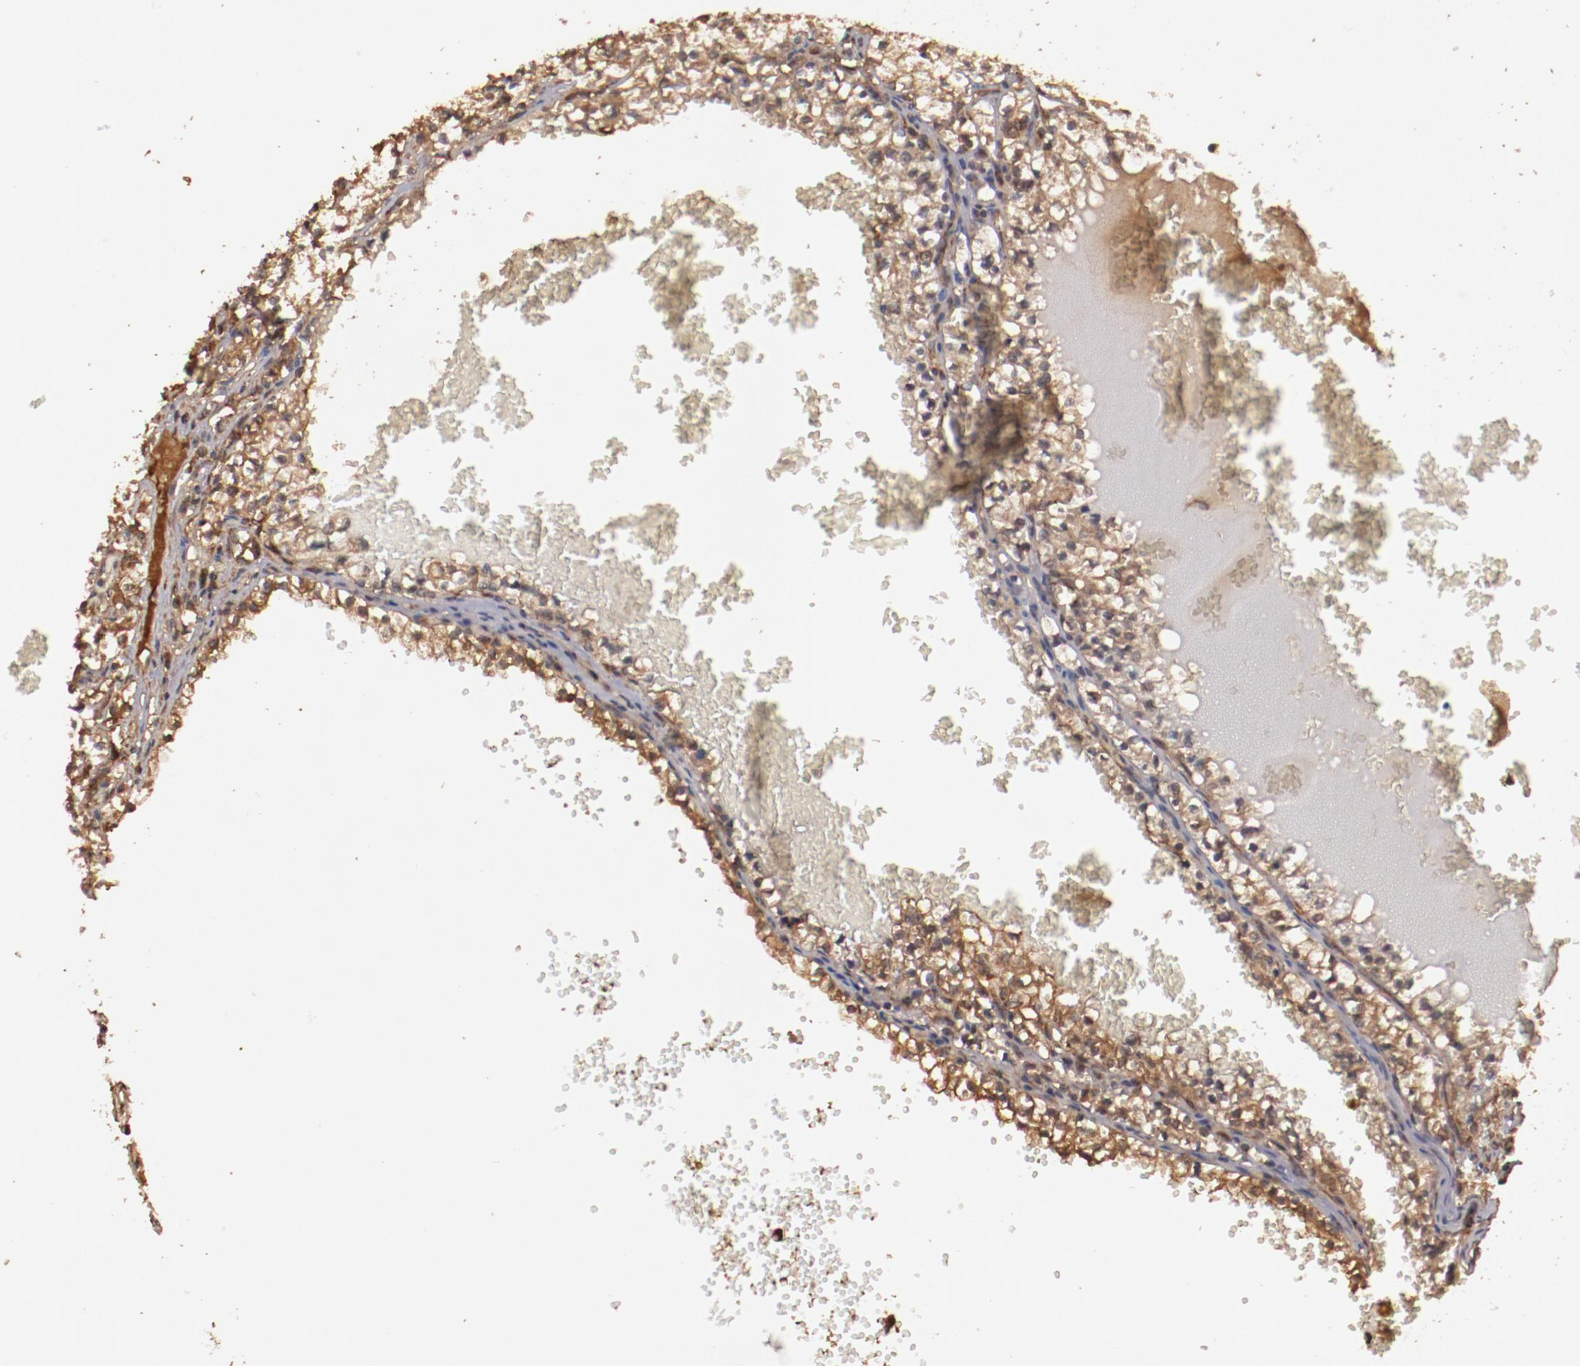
{"staining": {"intensity": "moderate", "quantity": ">75%", "location": "cytoplasmic/membranous"}, "tissue": "renal cancer", "cell_type": "Tumor cells", "image_type": "cancer", "snomed": [{"axis": "morphology", "description": "Adenocarcinoma, NOS"}, {"axis": "topography", "description": "Kidney"}], "caption": "IHC staining of renal cancer, which displays medium levels of moderate cytoplasmic/membranous positivity in approximately >75% of tumor cells indicating moderate cytoplasmic/membranous protein positivity. The staining was performed using DAB (brown) for protein detection and nuclei were counterstained in hematoxylin (blue).", "gene": "TXNDC16", "patient": {"sex": "male", "age": 61}}